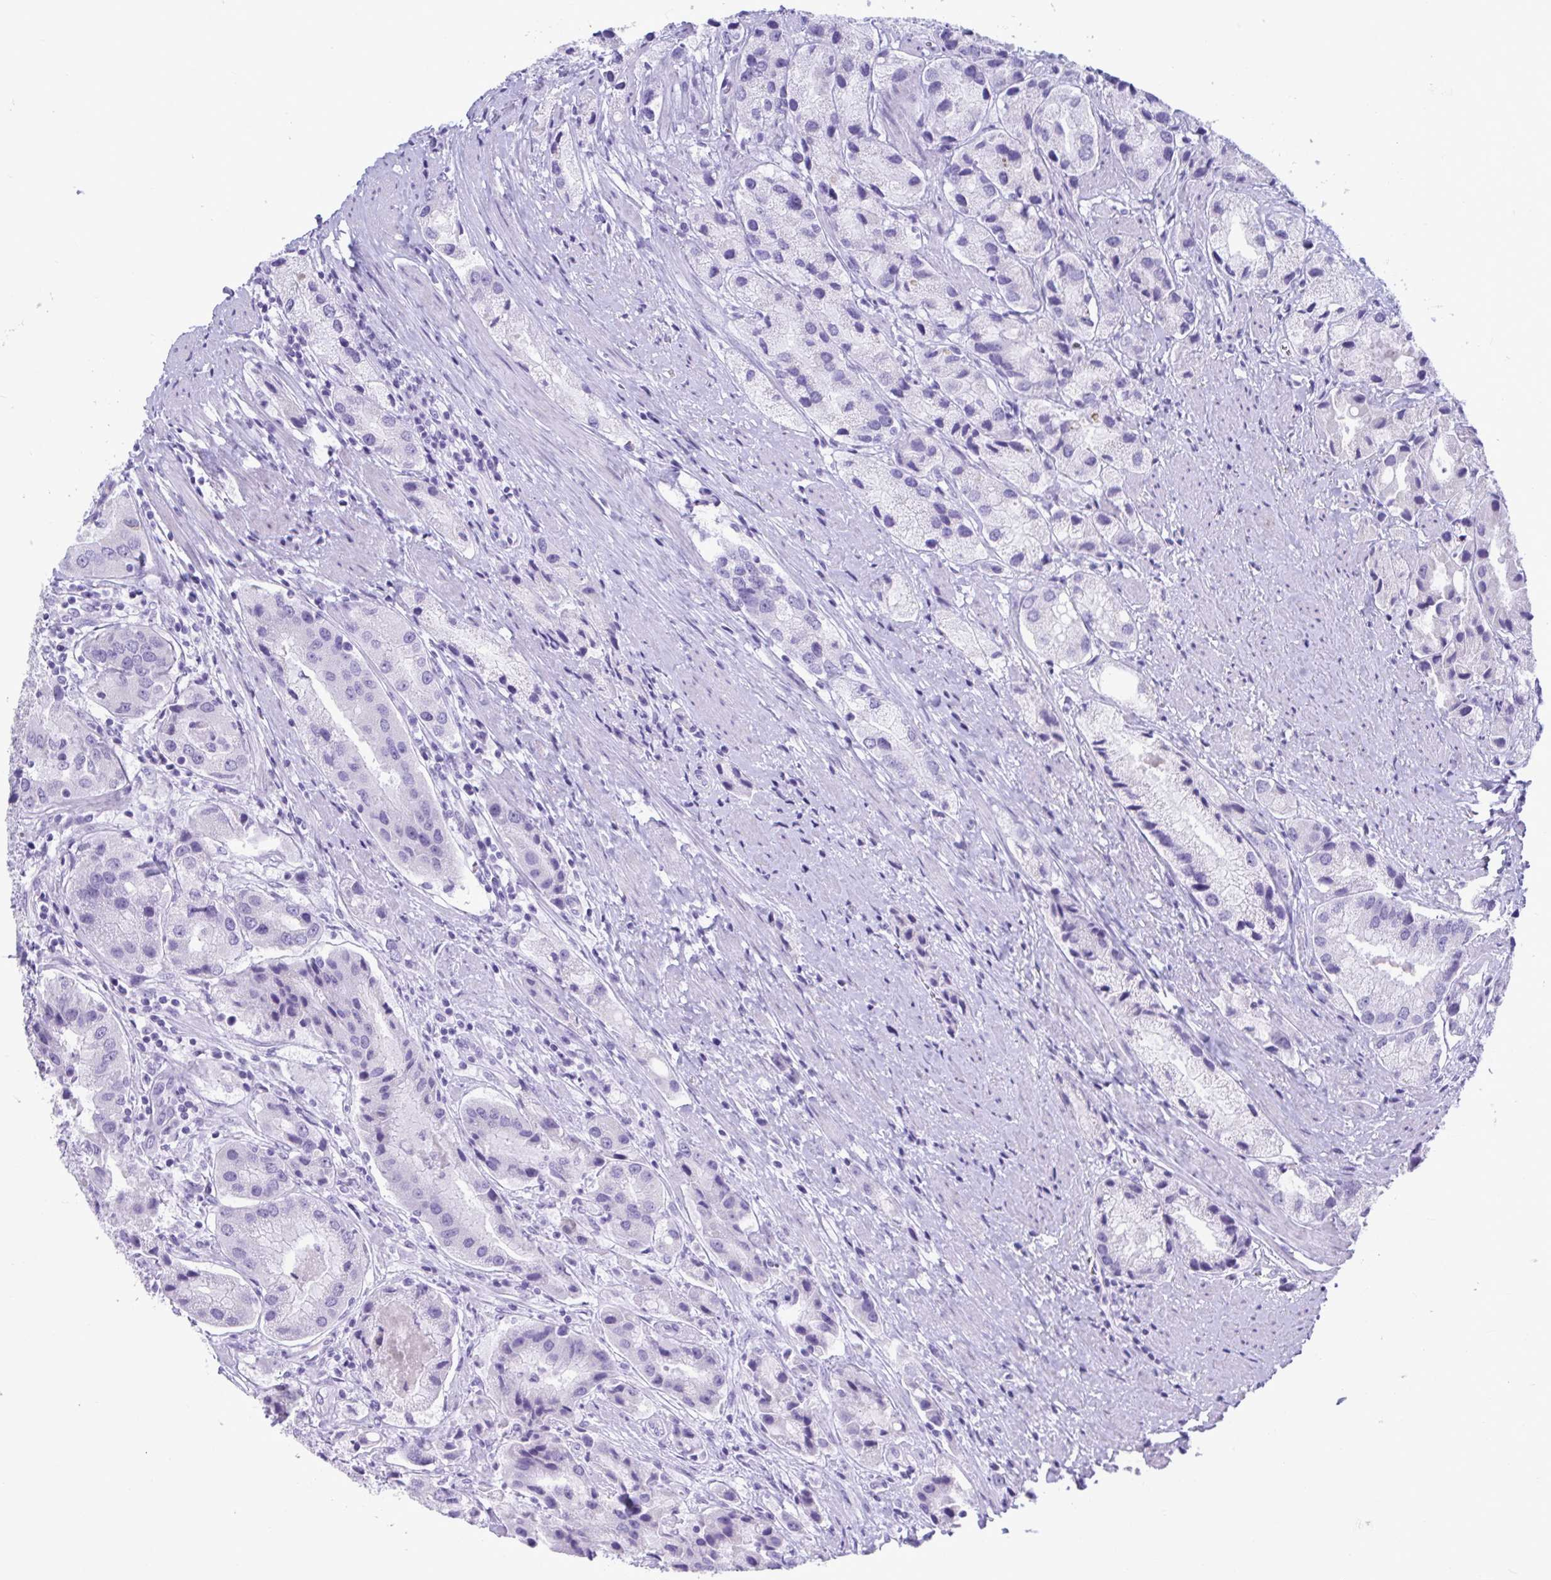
{"staining": {"intensity": "negative", "quantity": "none", "location": "none"}, "tissue": "prostate cancer", "cell_type": "Tumor cells", "image_type": "cancer", "snomed": [{"axis": "morphology", "description": "Adenocarcinoma, Low grade"}, {"axis": "topography", "description": "Prostate"}], "caption": "Tumor cells are negative for protein expression in human adenocarcinoma (low-grade) (prostate). Brightfield microscopy of immunohistochemistry (IHC) stained with DAB (brown) and hematoxylin (blue), captured at high magnification.", "gene": "TTC30B", "patient": {"sex": "male", "age": 69}}